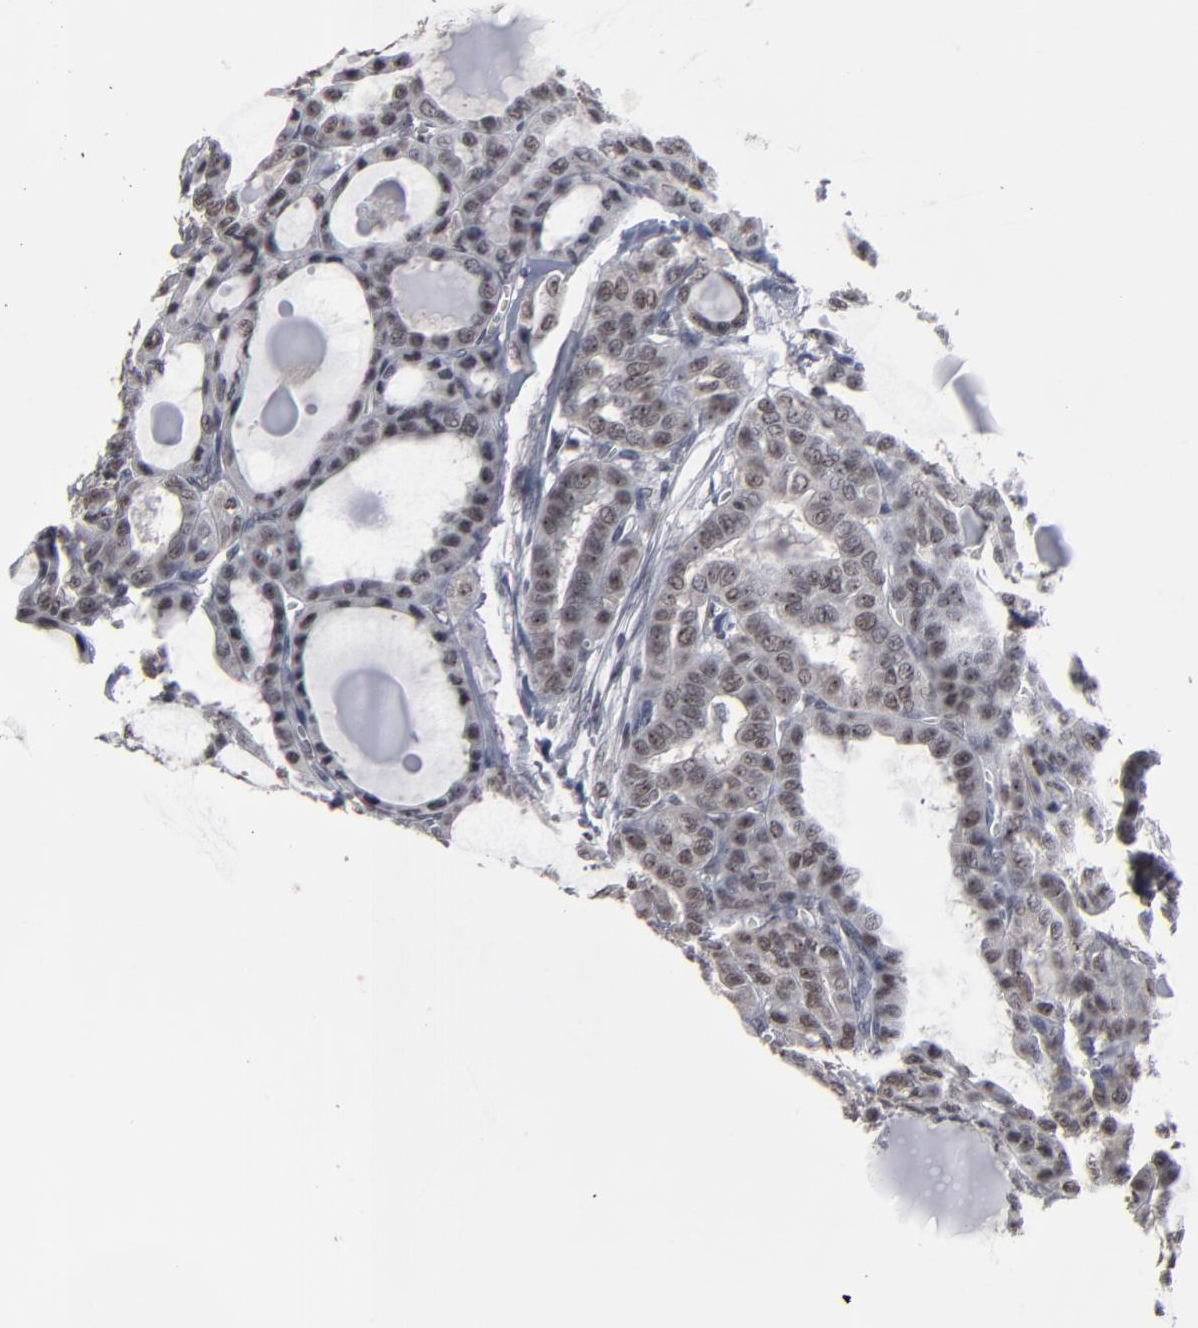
{"staining": {"intensity": "weak", "quantity": ">75%", "location": "nuclear"}, "tissue": "thyroid cancer", "cell_type": "Tumor cells", "image_type": "cancer", "snomed": [{"axis": "morphology", "description": "Carcinoma, NOS"}, {"axis": "topography", "description": "Thyroid gland"}], "caption": "Brown immunohistochemical staining in carcinoma (thyroid) displays weak nuclear staining in approximately >75% of tumor cells. Ihc stains the protein of interest in brown and the nuclei are stained blue.", "gene": "SSRP1", "patient": {"sex": "female", "age": 91}}